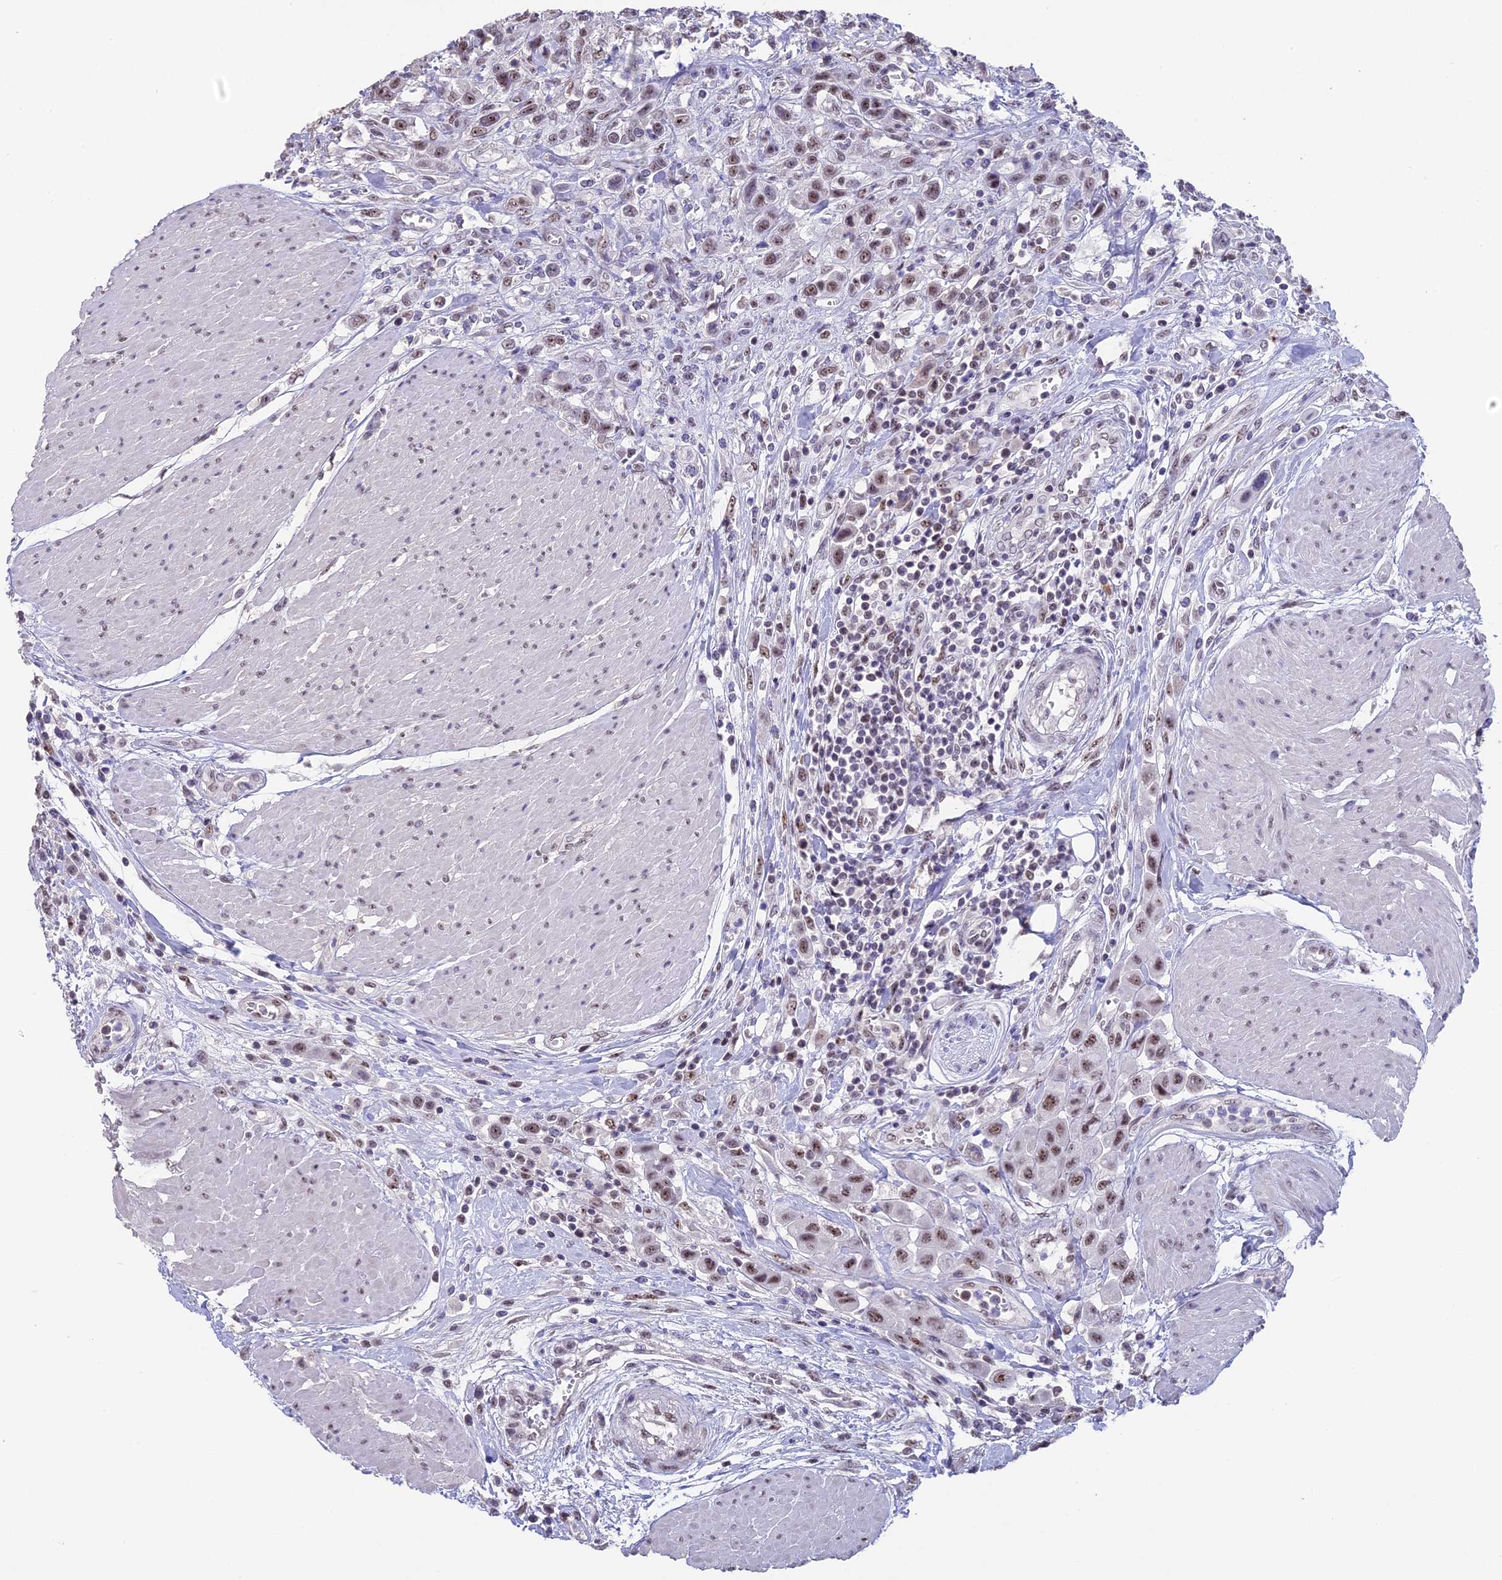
{"staining": {"intensity": "moderate", "quantity": ">75%", "location": "nuclear"}, "tissue": "urothelial cancer", "cell_type": "Tumor cells", "image_type": "cancer", "snomed": [{"axis": "morphology", "description": "Urothelial carcinoma, High grade"}, {"axis": "topography", "description": "Urinary bladder"}], "caption": "This photomicrograph demonstrates urothelial cancer stained with immunohistochemistry (IHC) to label a protein in brown. The nuclear of tumor cells show moderate positivity for the protein. Nuclei are counter-stained blue.", "gene": "SETD2", "patient": {"sex": "male", "age": 50}}